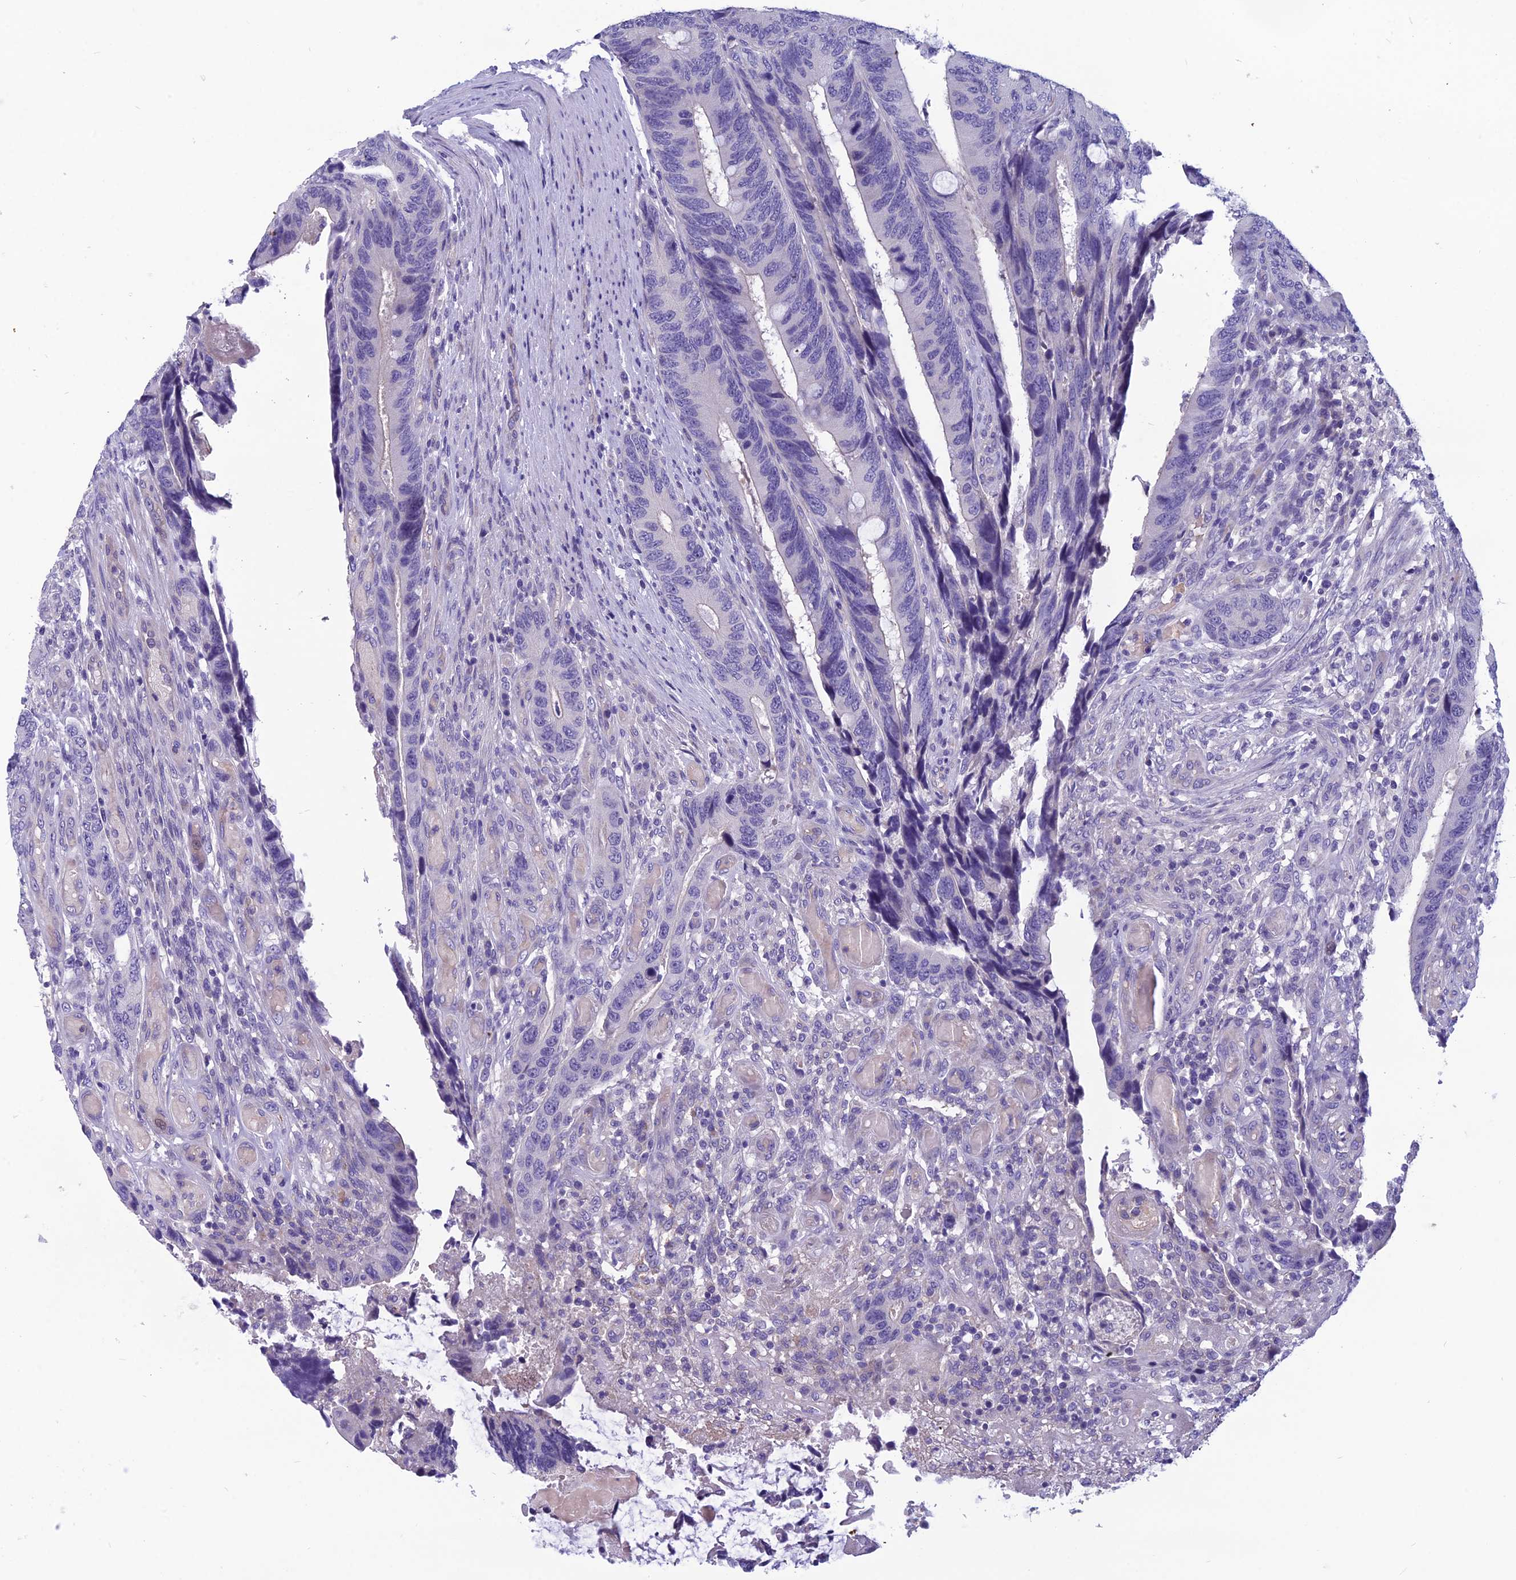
{"staining": {"intensity": "negative", "quantity": "none", "location": "none"}, "tissue": "colorectal cancer", "cell_type": "Tumor cells", "image_type": "cancer", "snomed": [{"axis": "morphology", "description": "Adenocarcinoma, NOS"}, {"axis": "topography", "description": "Colon"}], "caption": "IHC of human colorectal cancer (adenocarcinoma) reveals no positivity in tumor cells. (Stains: DAB immunohistochemistry (IHC) with hematoxylin counter stain, Microscopy: brightfield microscopy at high magnification).", "gene": "RBM41", "patient": {"sex": "male", "age": 87}}